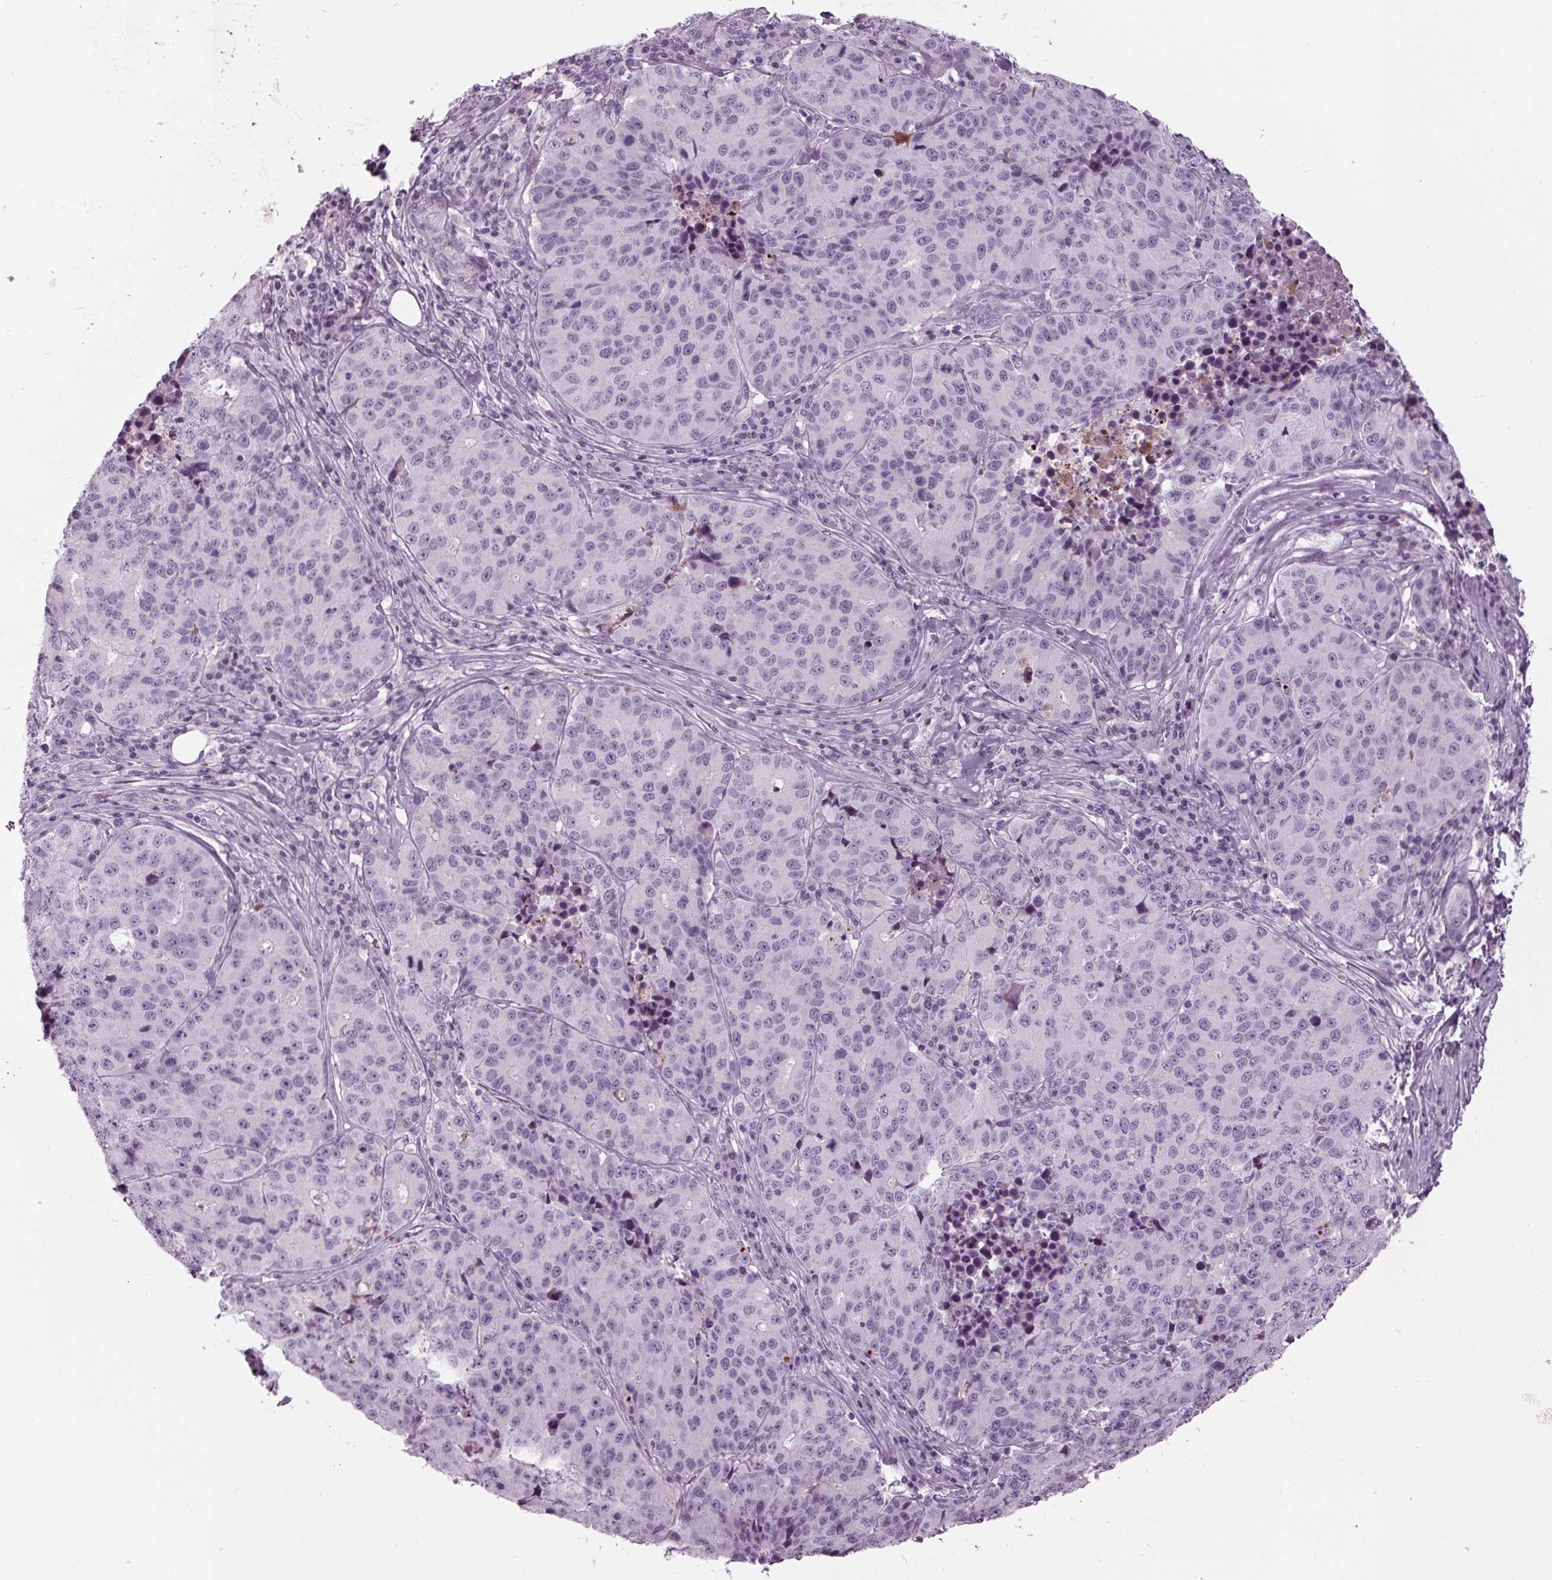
{"staining": {"intensity": "negative", "quantity": "none", "location": "none"}, "tissue": "stomach cancer", "cell_type": "Tumor cells", "image_type": "cancer", "snomed": [{"axis": "morphology", "description": "Adenocarcinoma, NOS"}, {"axis": "topography", "description": "Stomach"}], "caption": "High power microscopy histopathology image of an IHC micrograph of stomach cancer, revealing no significant expression in tumor cells. (DAB immunohistochemistry visualized using brightfield microscopy, high magnification).", "gene": "CYP3A43", "patient": {"sex": "male", "age": 71}}